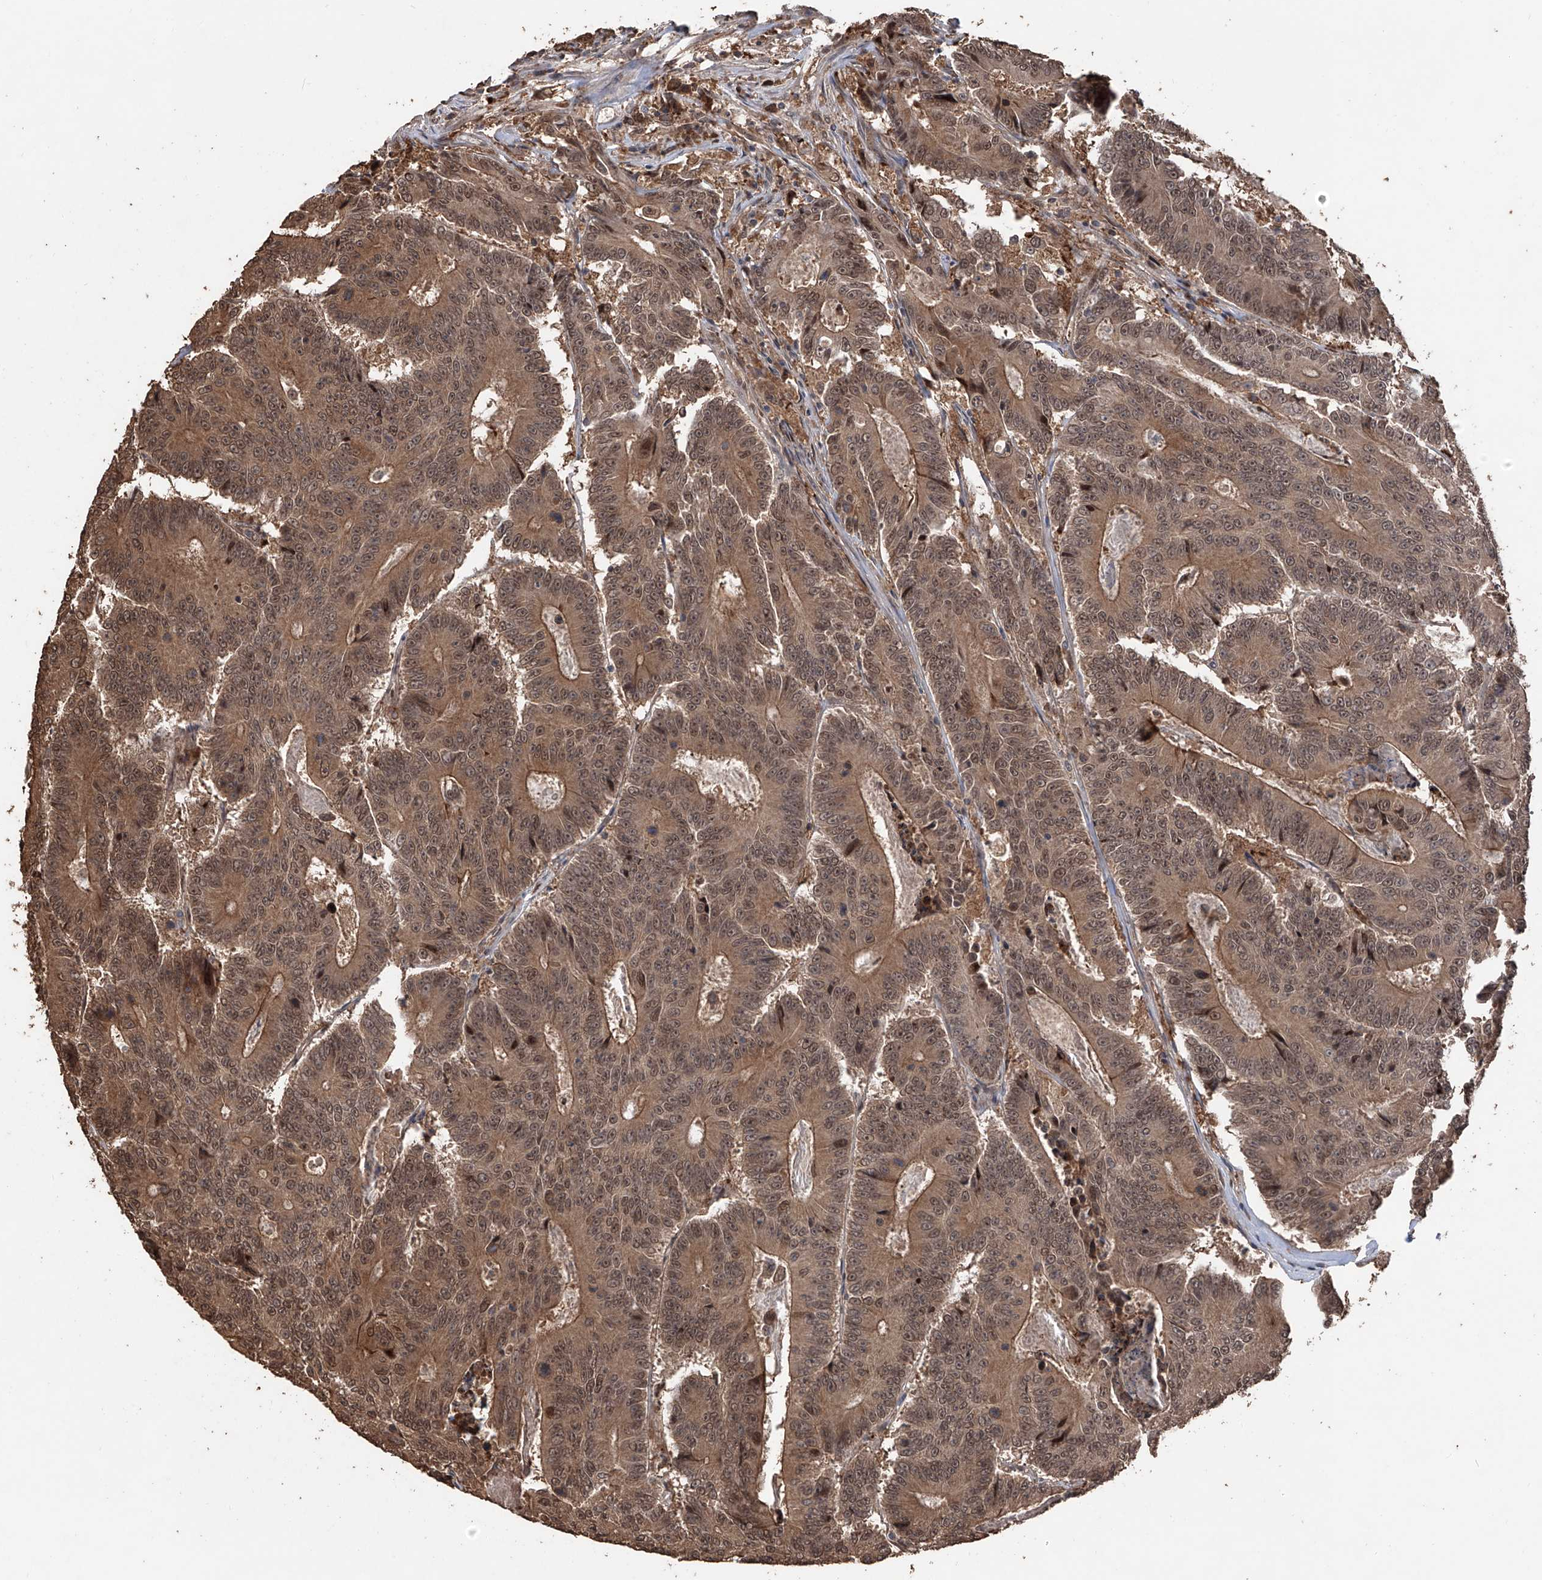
{"staining": {"intensity": "moderate", "quantity": ">75%", "location": "cytoplasmic/membranous,nuclear"}, "tissue": "colorectal cancer", "cell_type": "Tumor cells", "image_type": "cancer", "snomed": [{"axis": "morphology", "description": "Adenocarcinoma, NOS"}, {"axis": "topography", "description": "Colon"}], "caption": "Immunohistochemistry (IHC) (DAB) staining of human adenocarcinoma (colorectal) exhibits moderate cytoplasmic/membranous and nuclear protein staining in approximately >75% of tumor cells. (IHC, brightfield microscopy, high magnification).", "gene": "FAM135A", "patient": {"sex": "male", "age": 83}}